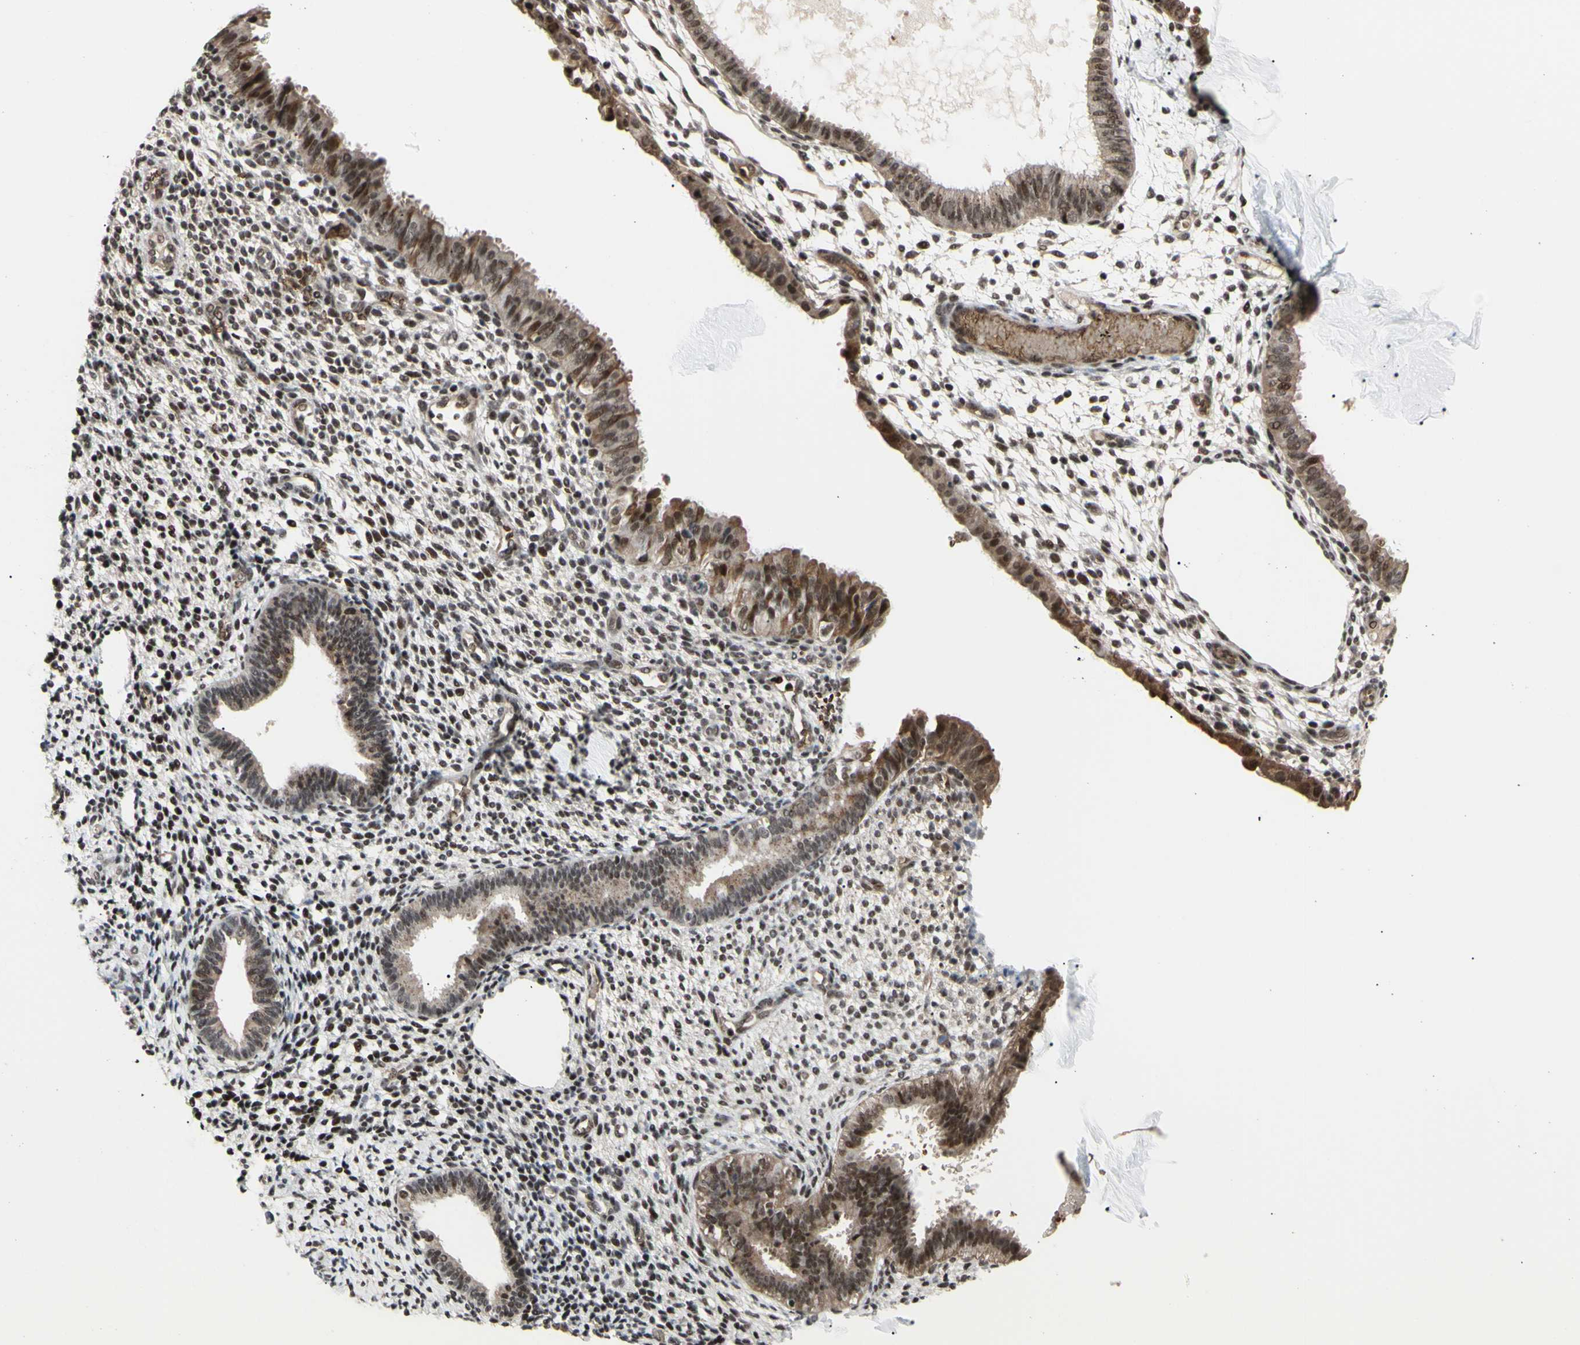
{"staining": {"intensity": "moderate", "quantity": "25%-75%", "location": "nuclear"}, "tissue": "endometrium", "cell_type": "Cells in endometrial stroma", "image_type": "normal", "snomed": [{"axis": "morphology", "description": "Normal tissue, NOS"}, {"axis": "topography", "description": "Endometrium"}], "caption": "DAB (3,3'-diaminobenzidine) immunohistochemical staining of normal endometrium shows moderate nuclear protein expression in approximately 25%-75% of cells in endometrial stroma.", "gene": "THAP12", "patient": {"sex": "female", "age": 61}}